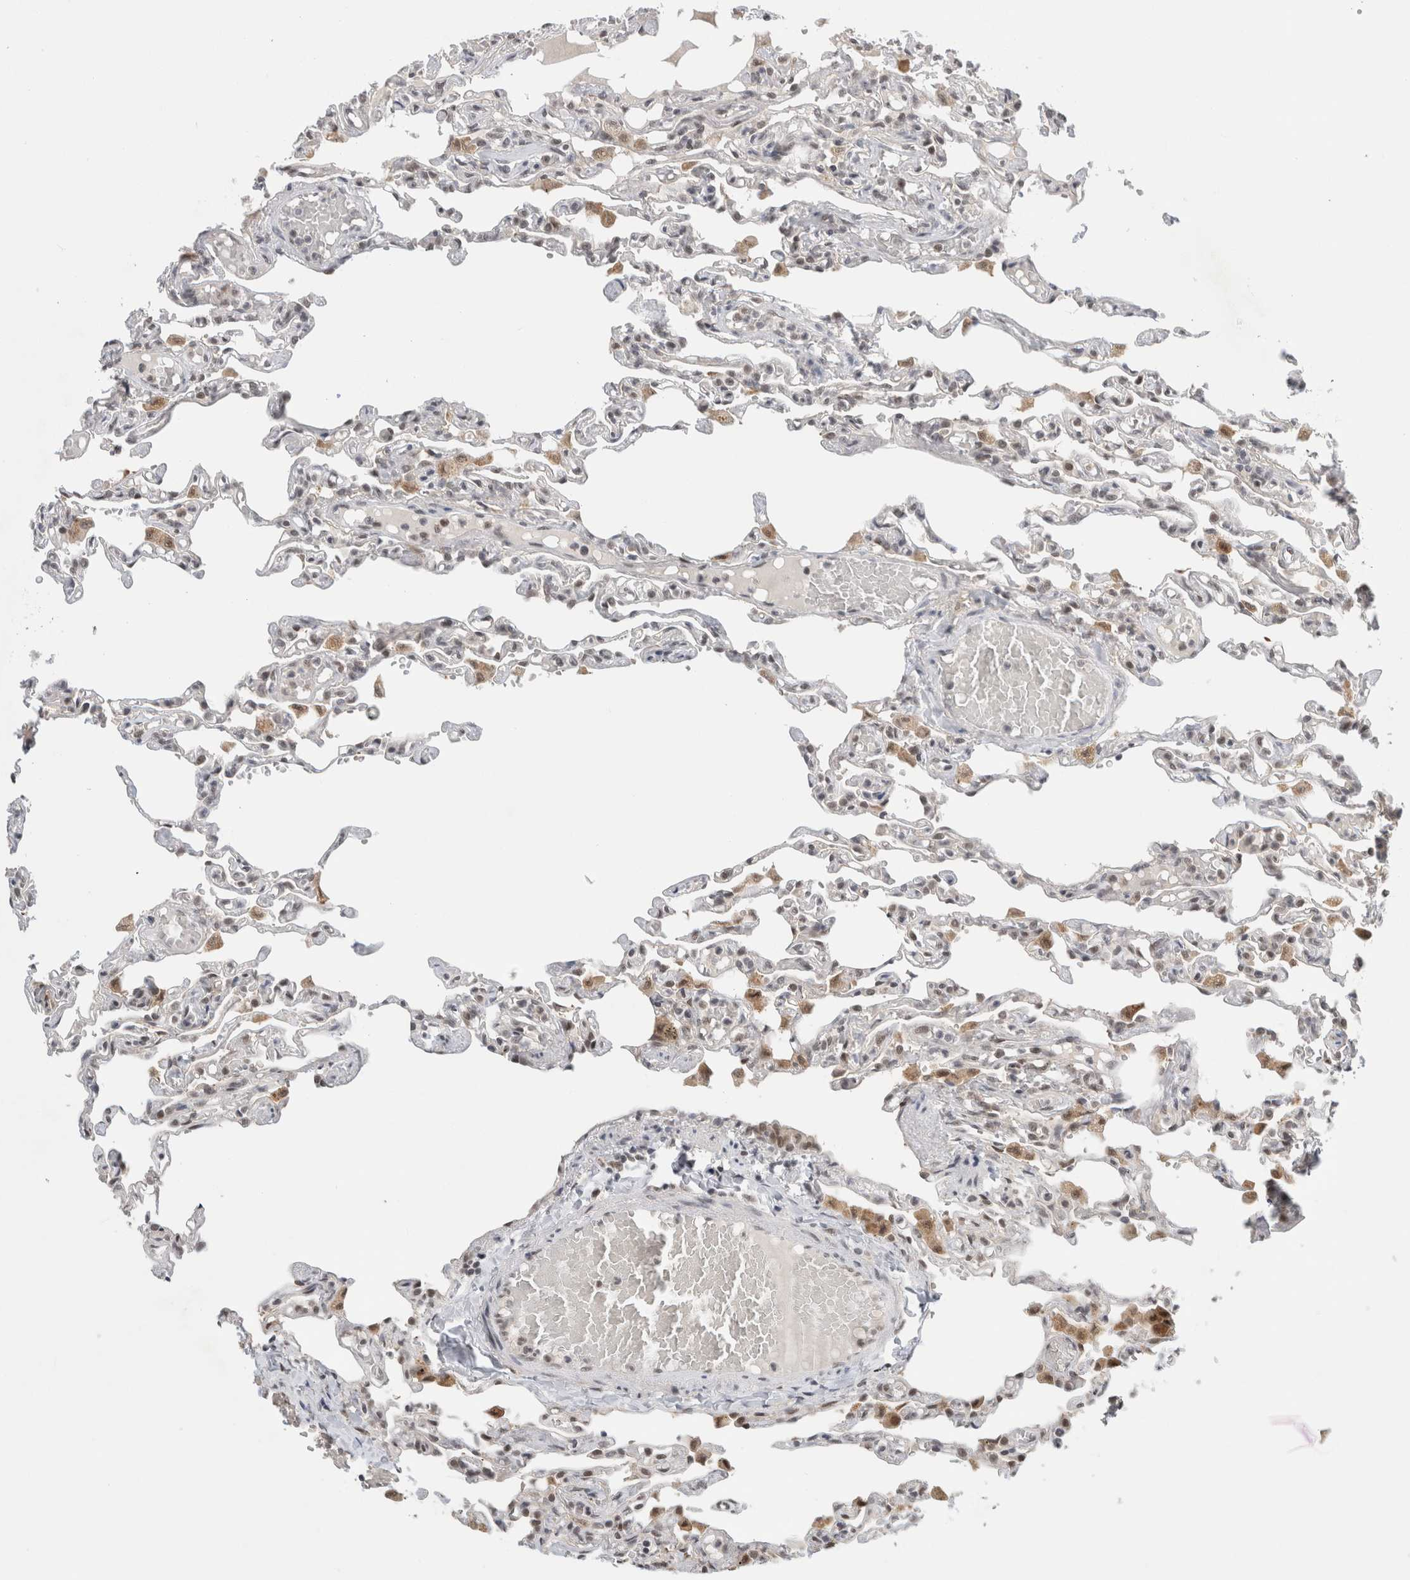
{"staining": {"intensity": "weak", "quantity": "25%-75%", "location": "nuclear"}, "tissue": "lung", "cell_type": "Alveolar cells", "image_type": "normal", "snomed": [{"axis": "morphology", "description": "Normal tissue, NOS"}, {"axis": "topography", "description": "Lung"}], "caption": "Alveolar cells display low levels of weak nuclear staining in approximately 25%-75% of cells in unremarkable human lung.", "gene": "NCAPG2", "patient": {"sex": "male", "age": 21}}